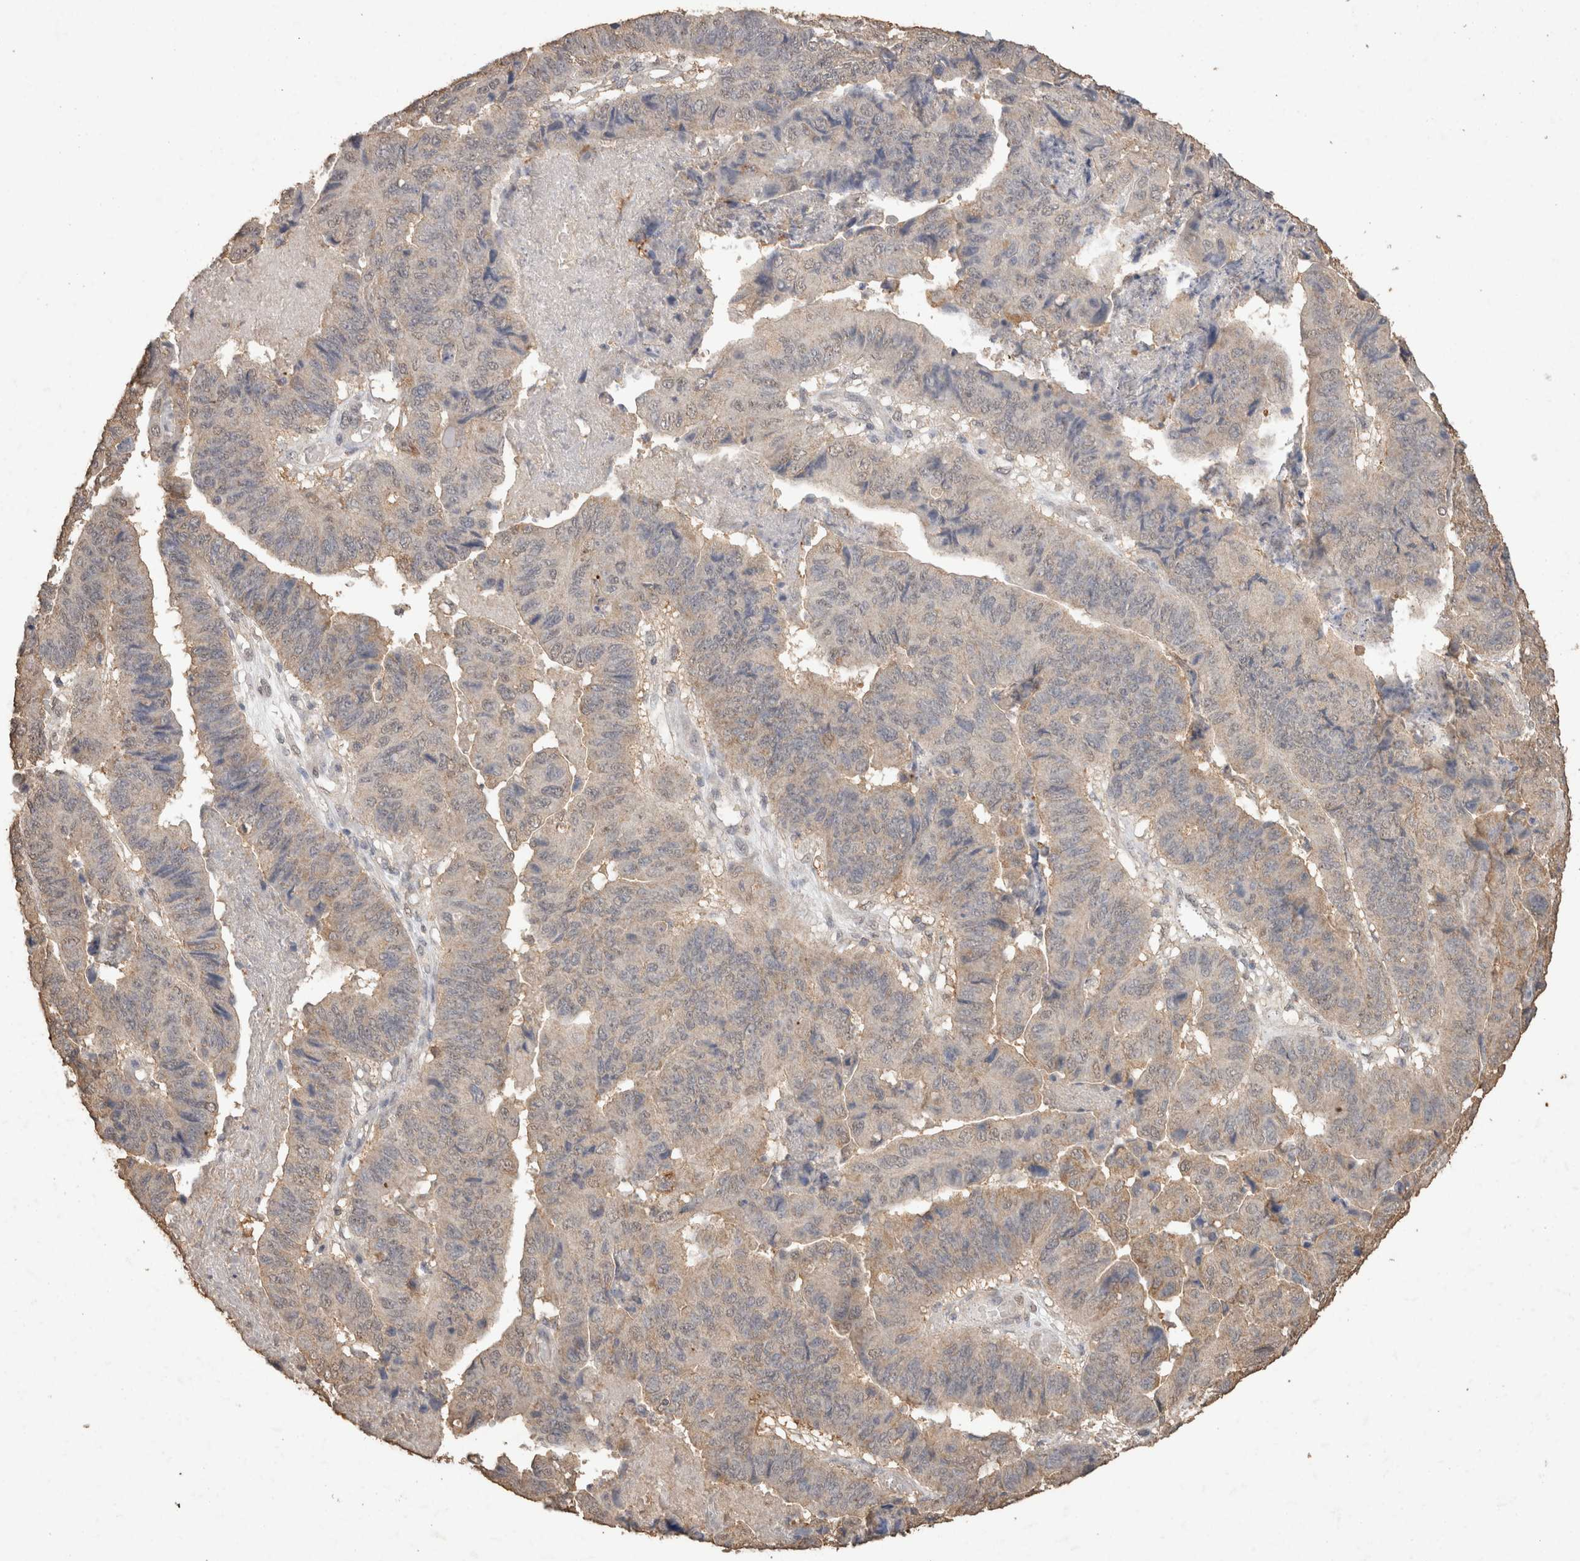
{"staining": {"intensity": "weak", "quantity": "<25%", "location": "cytoplasmic/membranous"}, "tissue": "stomach cancer", "cell_type": "Tumor cells", "image_type": "cancer", "snomed": [{"axis": "morphology", "description": "Adenocarcinoma, NOS"}, {"axis": "topography", "description": "Stomach, lower"}], "caption": "IHC image of stomach cancer (adenocarcinoma) stained for a protein (brown), which shows no positivity in tumor cells. (Stains: DAB immunohistochemistry (IHC) with hematoxylin counter stain, Microscopy: brightfield microscopy at high magnification).", "gene": "CX3CL1", "patient": {"sex": "male", "age": 77}}